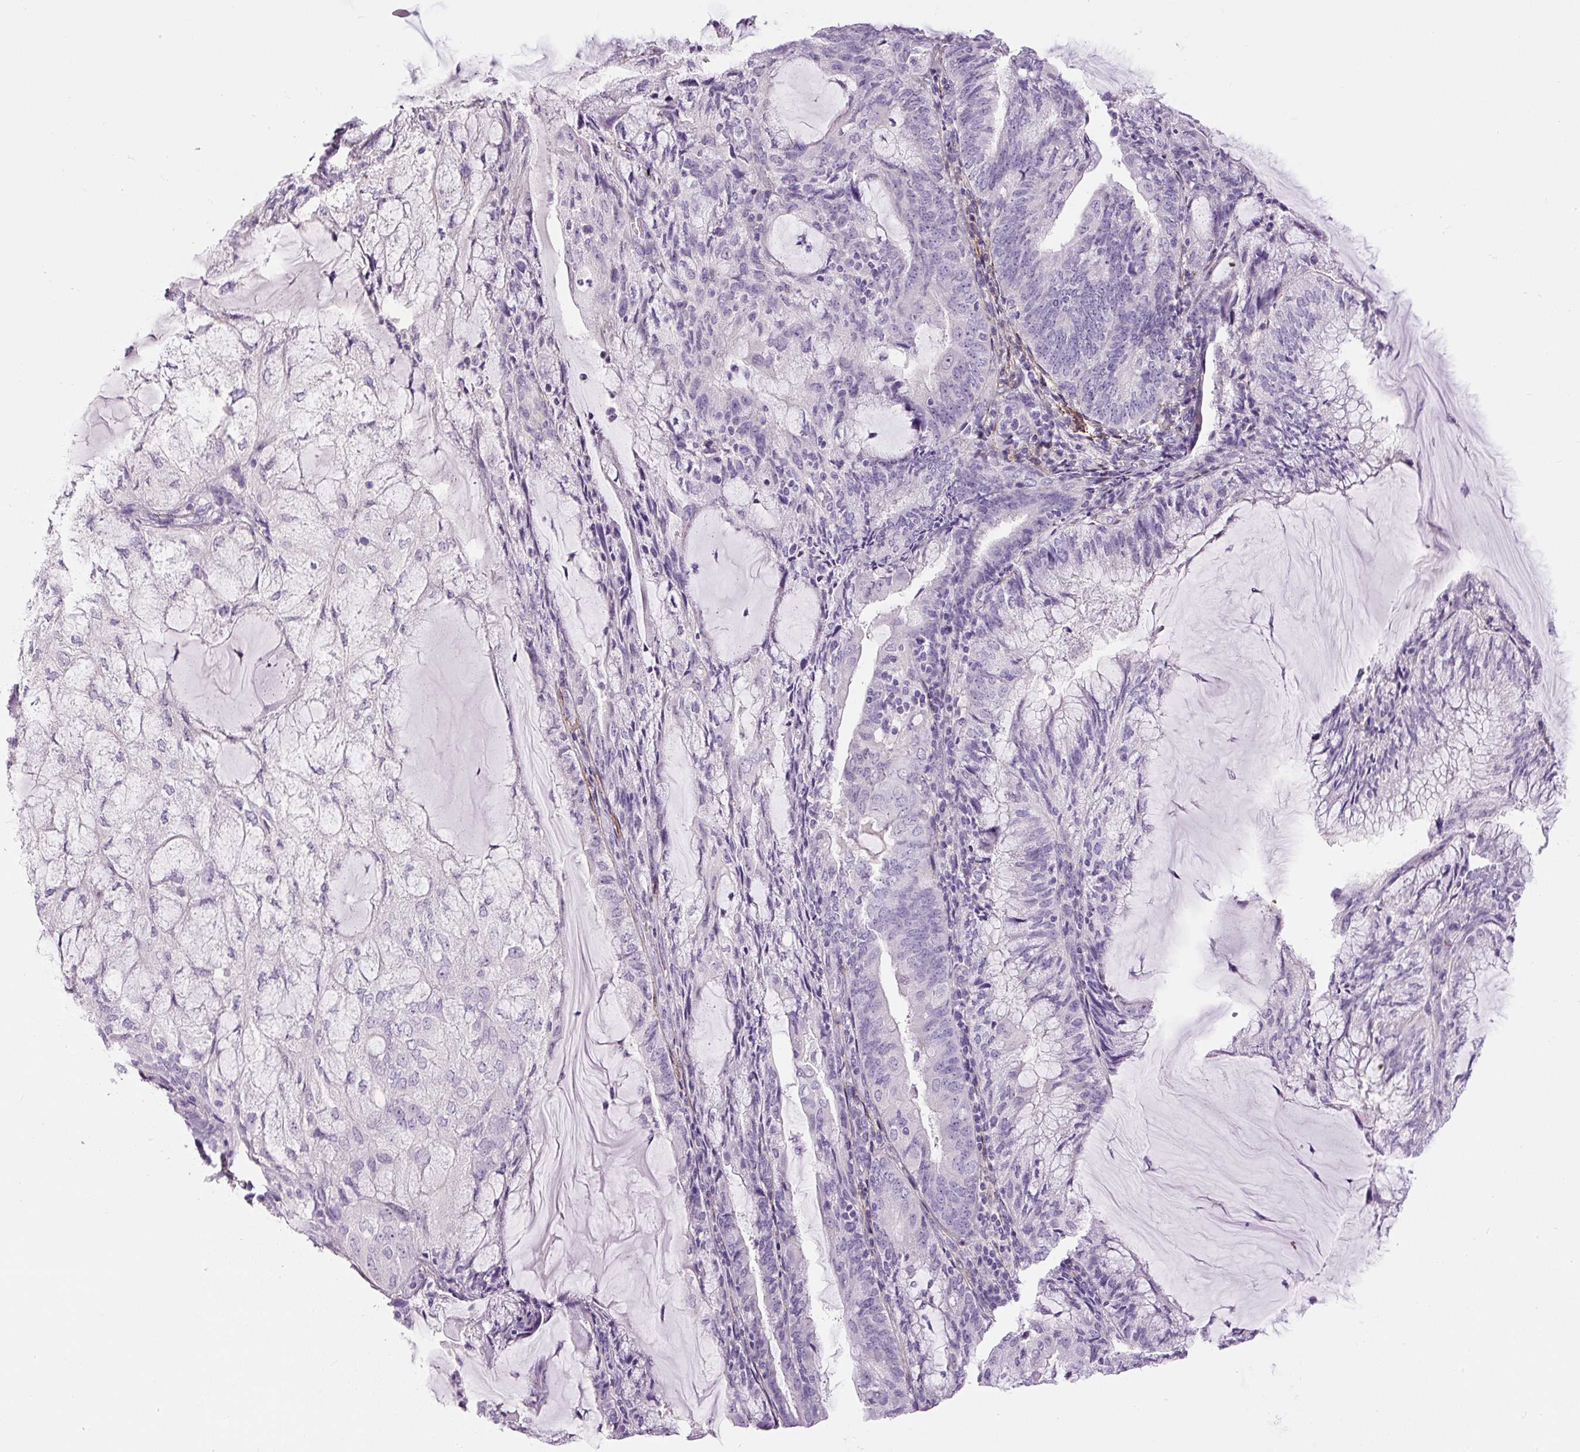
{"staining": {"intensity": "negative", "quantity": "none", "location": "none"}, "tissue": "endometrial cancer", "cell_type": "Tumor cells", "image_type": "cancer", "snomed": [{"axis": "morphology", "description": "Adenocarcinoma, NOS"}, {"axis": "topography", "description": "Endometrium"}], "caption": "Immunohistochemistry of endometrial adenocarcinoma reveals no staining in tumor cells.", "gene": "FBN1", "patient": {"sex": "female", "age": 81}}